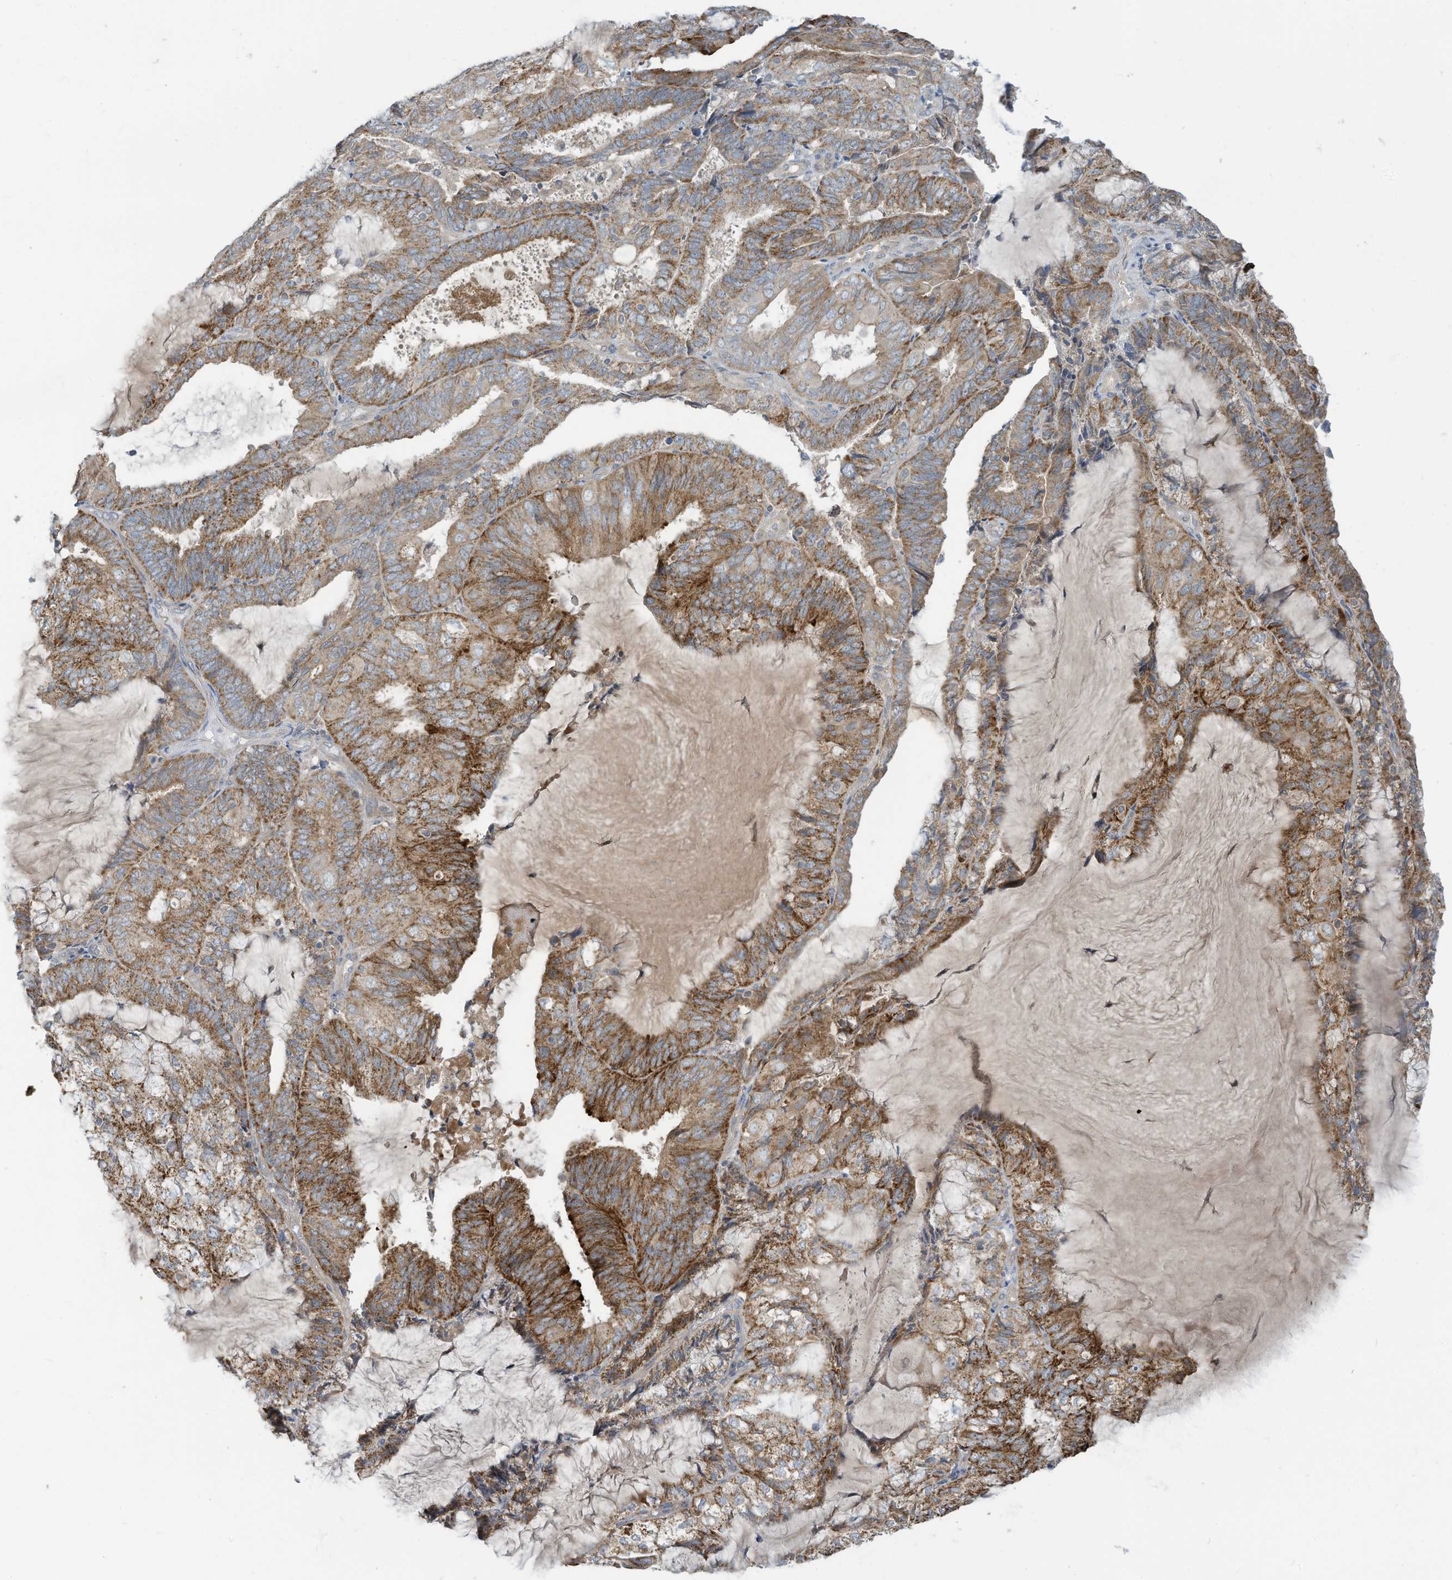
{"staining": {"intensity": "moderate", "quantity": ">75%", "location": "cytoplasmic/membranous"}, "tissue": "endometrial cancer", "cell_type": "Tumor cells", "image_type": "cancer", "snomed": [{"axis": "morphology", "description": "Adenocarcinoma, NOS"}, {"axis": "topography", "description": "Endometrium"}], "caption": "Immunohistochemical staining of human adenocarcinoma (endometrial) displays medium levels of moderate cytoplasmic/membranous protein staining in approximately >75% of tumor cells. The protein is shown in brown color, while the nuclei are stained blue.", "gene": "SCGB1D2", "patient": {"sex": "female", "age": 81}}